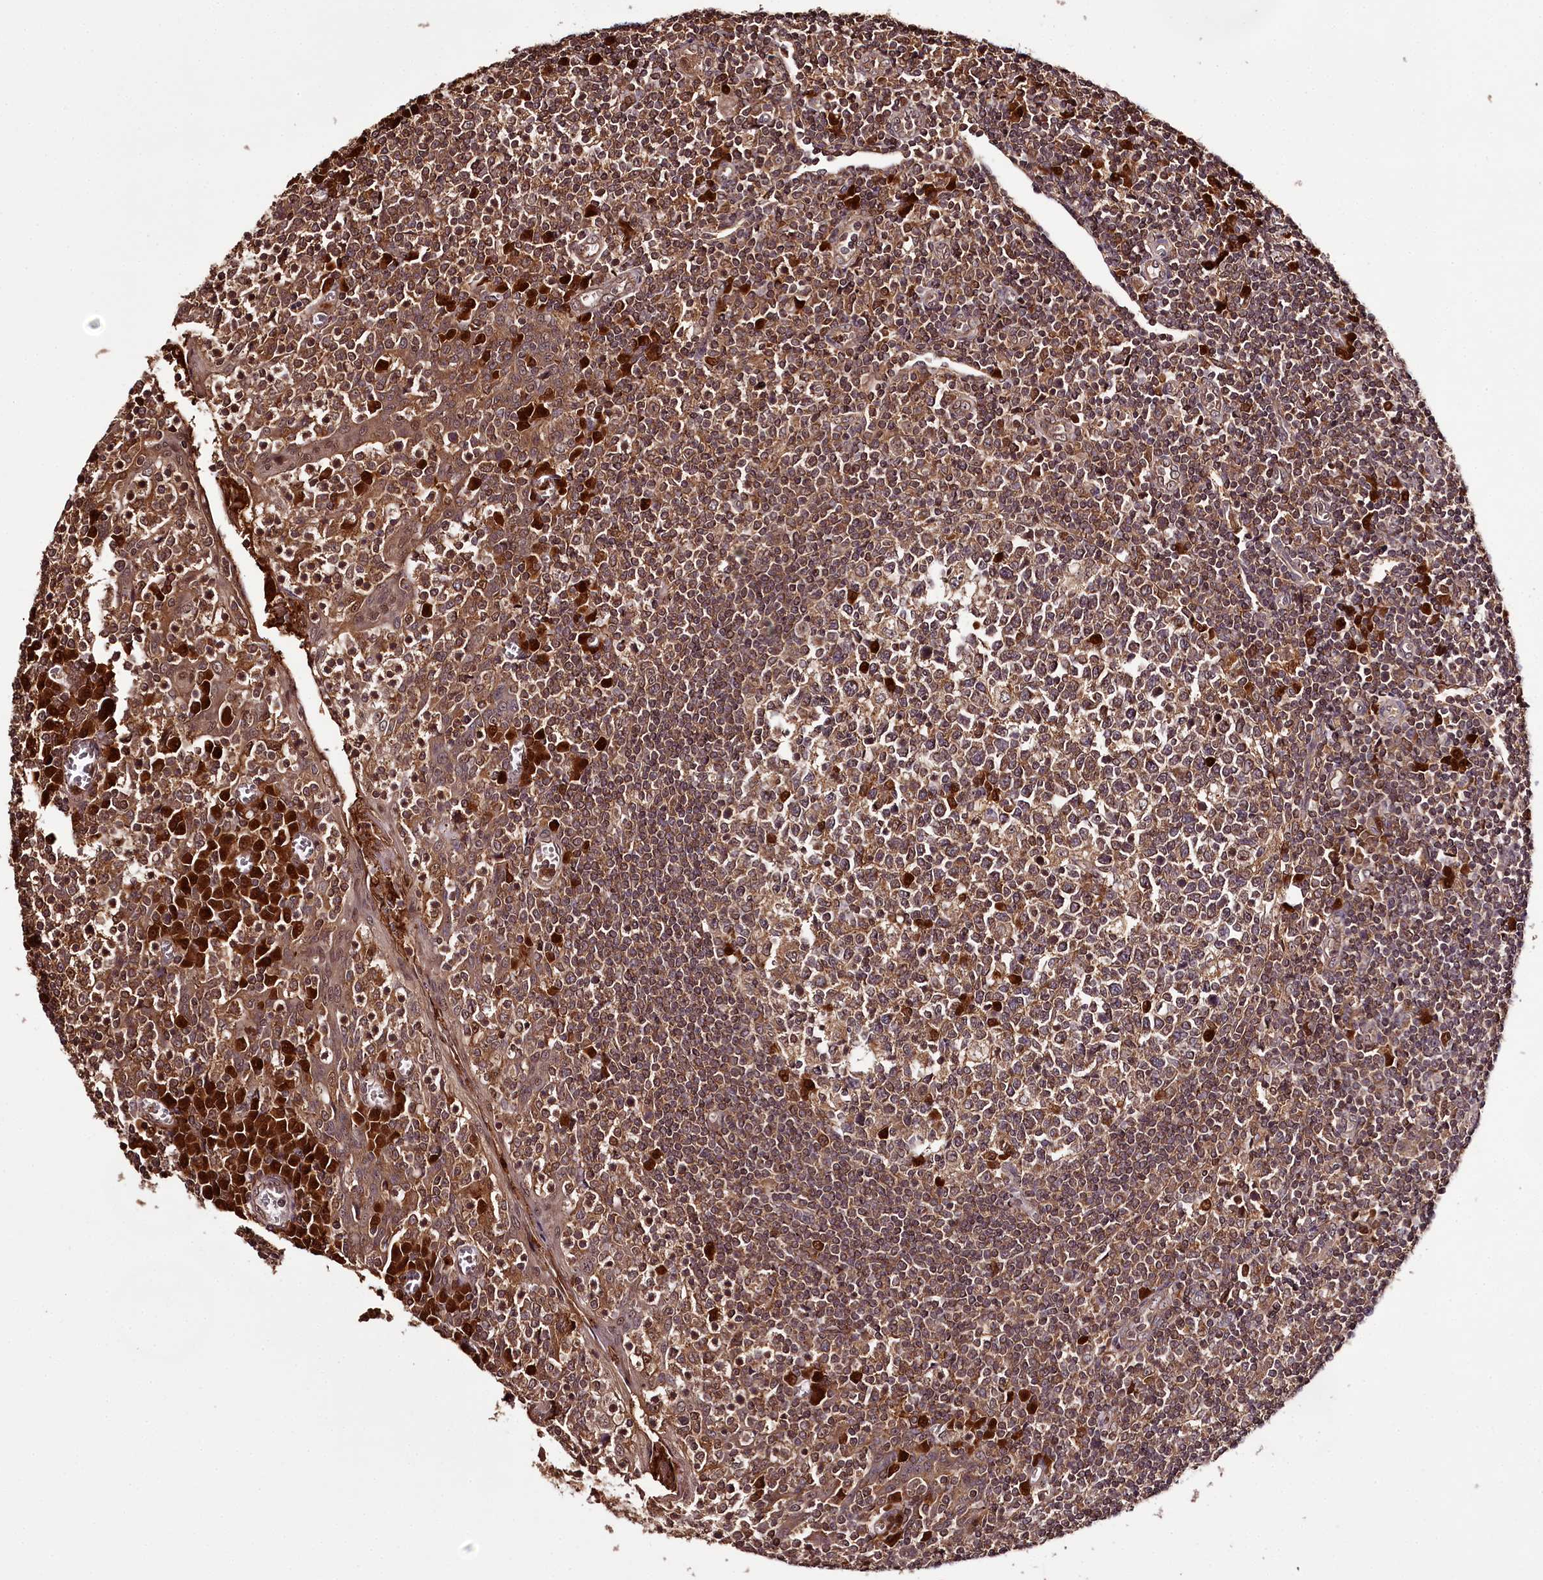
{"staining": {"intensity": "moderate", "quantity": ">75%", "location": "cytoplasmic/membranous"}, "tissue": "tonsil", "cell_type": "Germinal center cells", "image_type": "normal", "snomed": [{"axis": "morphology", "description": "Normal tissue, NOS"}, {"axis": "topography", "description": "Tonsil"}], "caption": "Immunohistochemical staining of unremarkable tonsil displays >75% levels of moderate cytoplasmic/membranous protein expression in approximately >75% of germinal center cells.", "gene": "TTC12", "patient": {"sex": "female", "age": 19}}